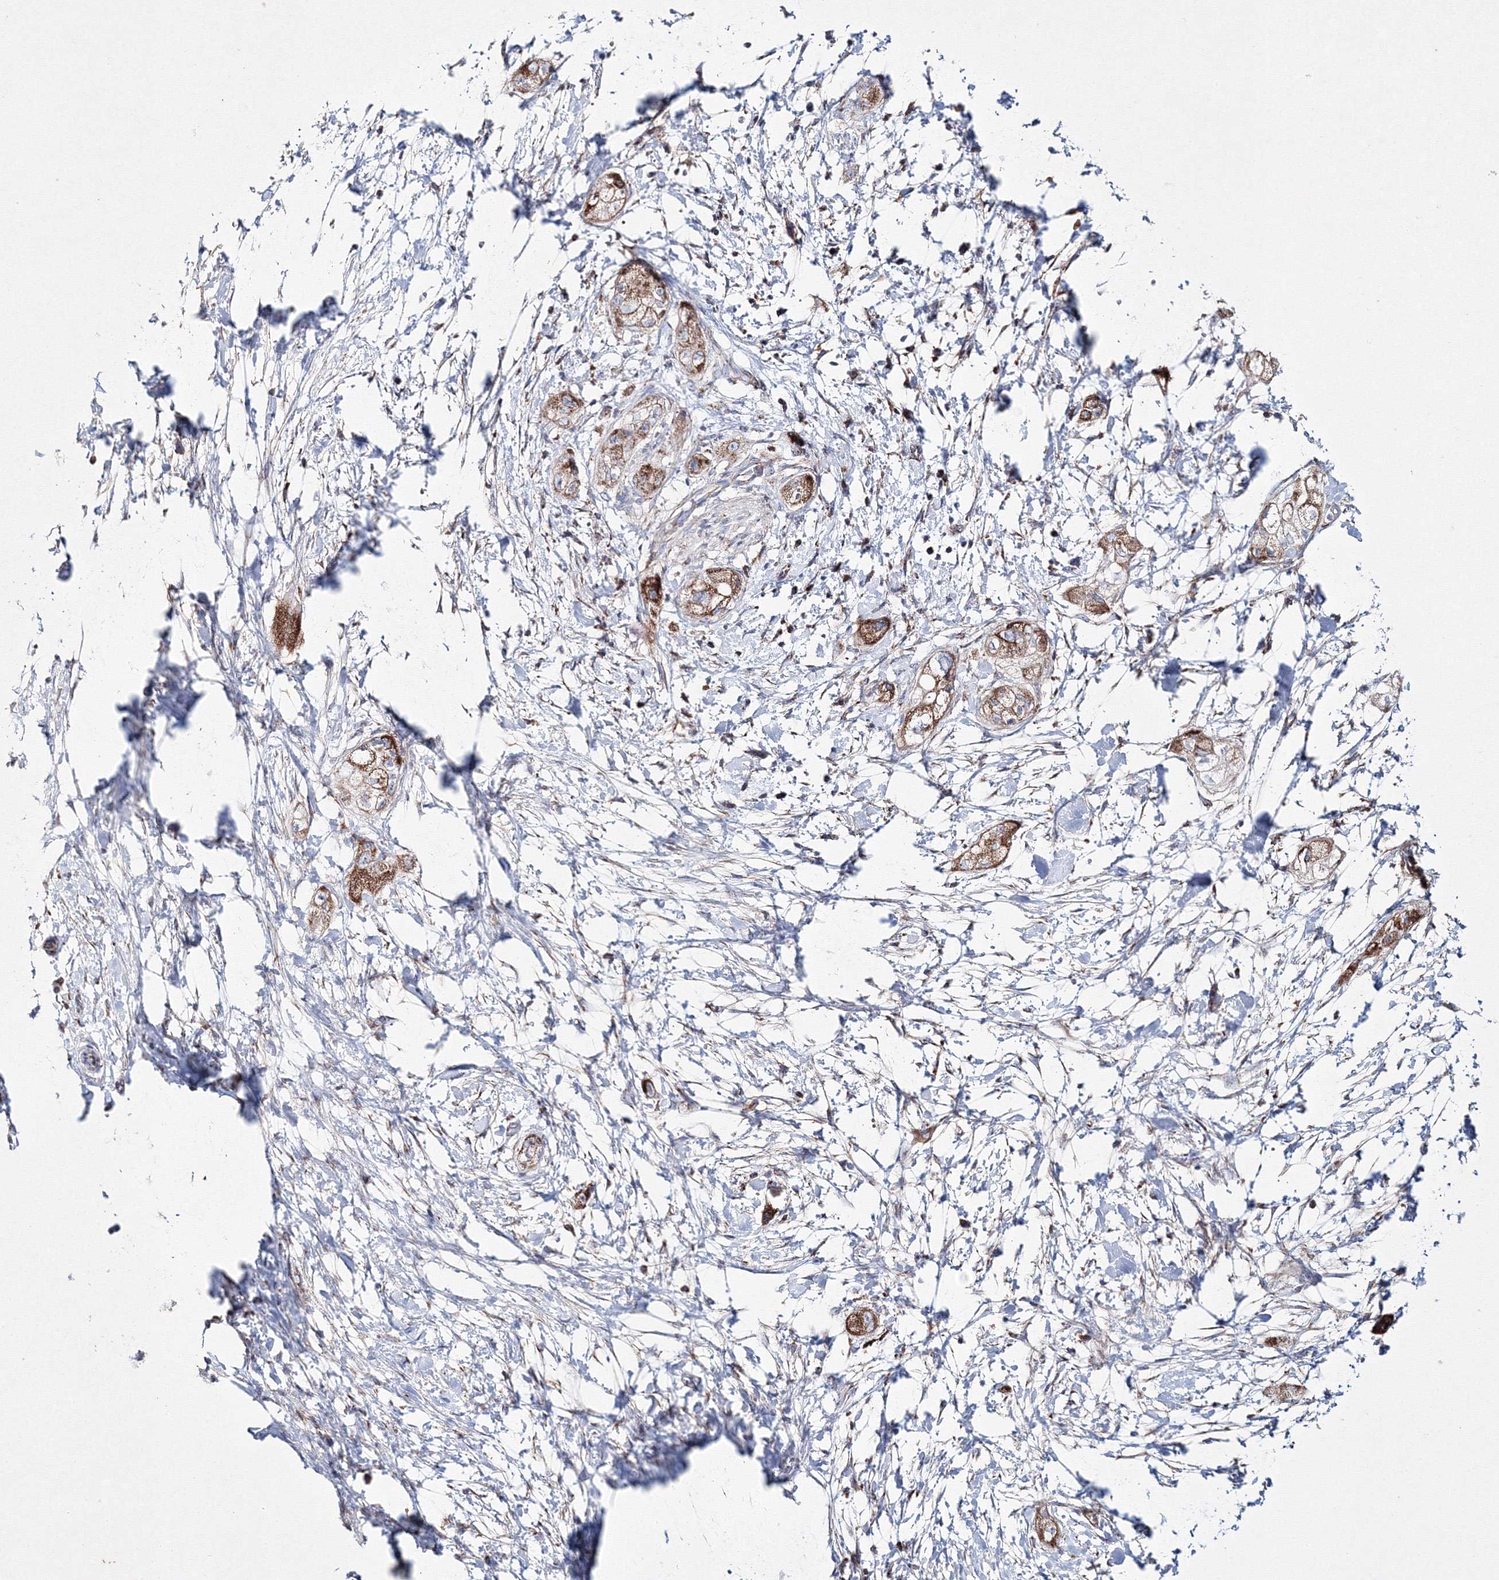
{"staining": {"intensity": "moderate", "quantity": ">75%", "location": "cytoplasmic/membranous"}, "tissue": "pancreatic cancer", "cell_type": "Tumor cells", "image_type": "cancer", "snomed": [{"axis": "morphology", "description": "Adenocarcinoma, NOS"}, {"axis": "topography", "description": "Pancreas"}], "caption": "Protein expression analysis of adenocarcinoma (pancreatic) exhibits moderate cytoplasmic/membranous positivity in about >75% of tumor cells.", "gene": "IGSF9", "patient": {"sex": "male", "age": 58}}